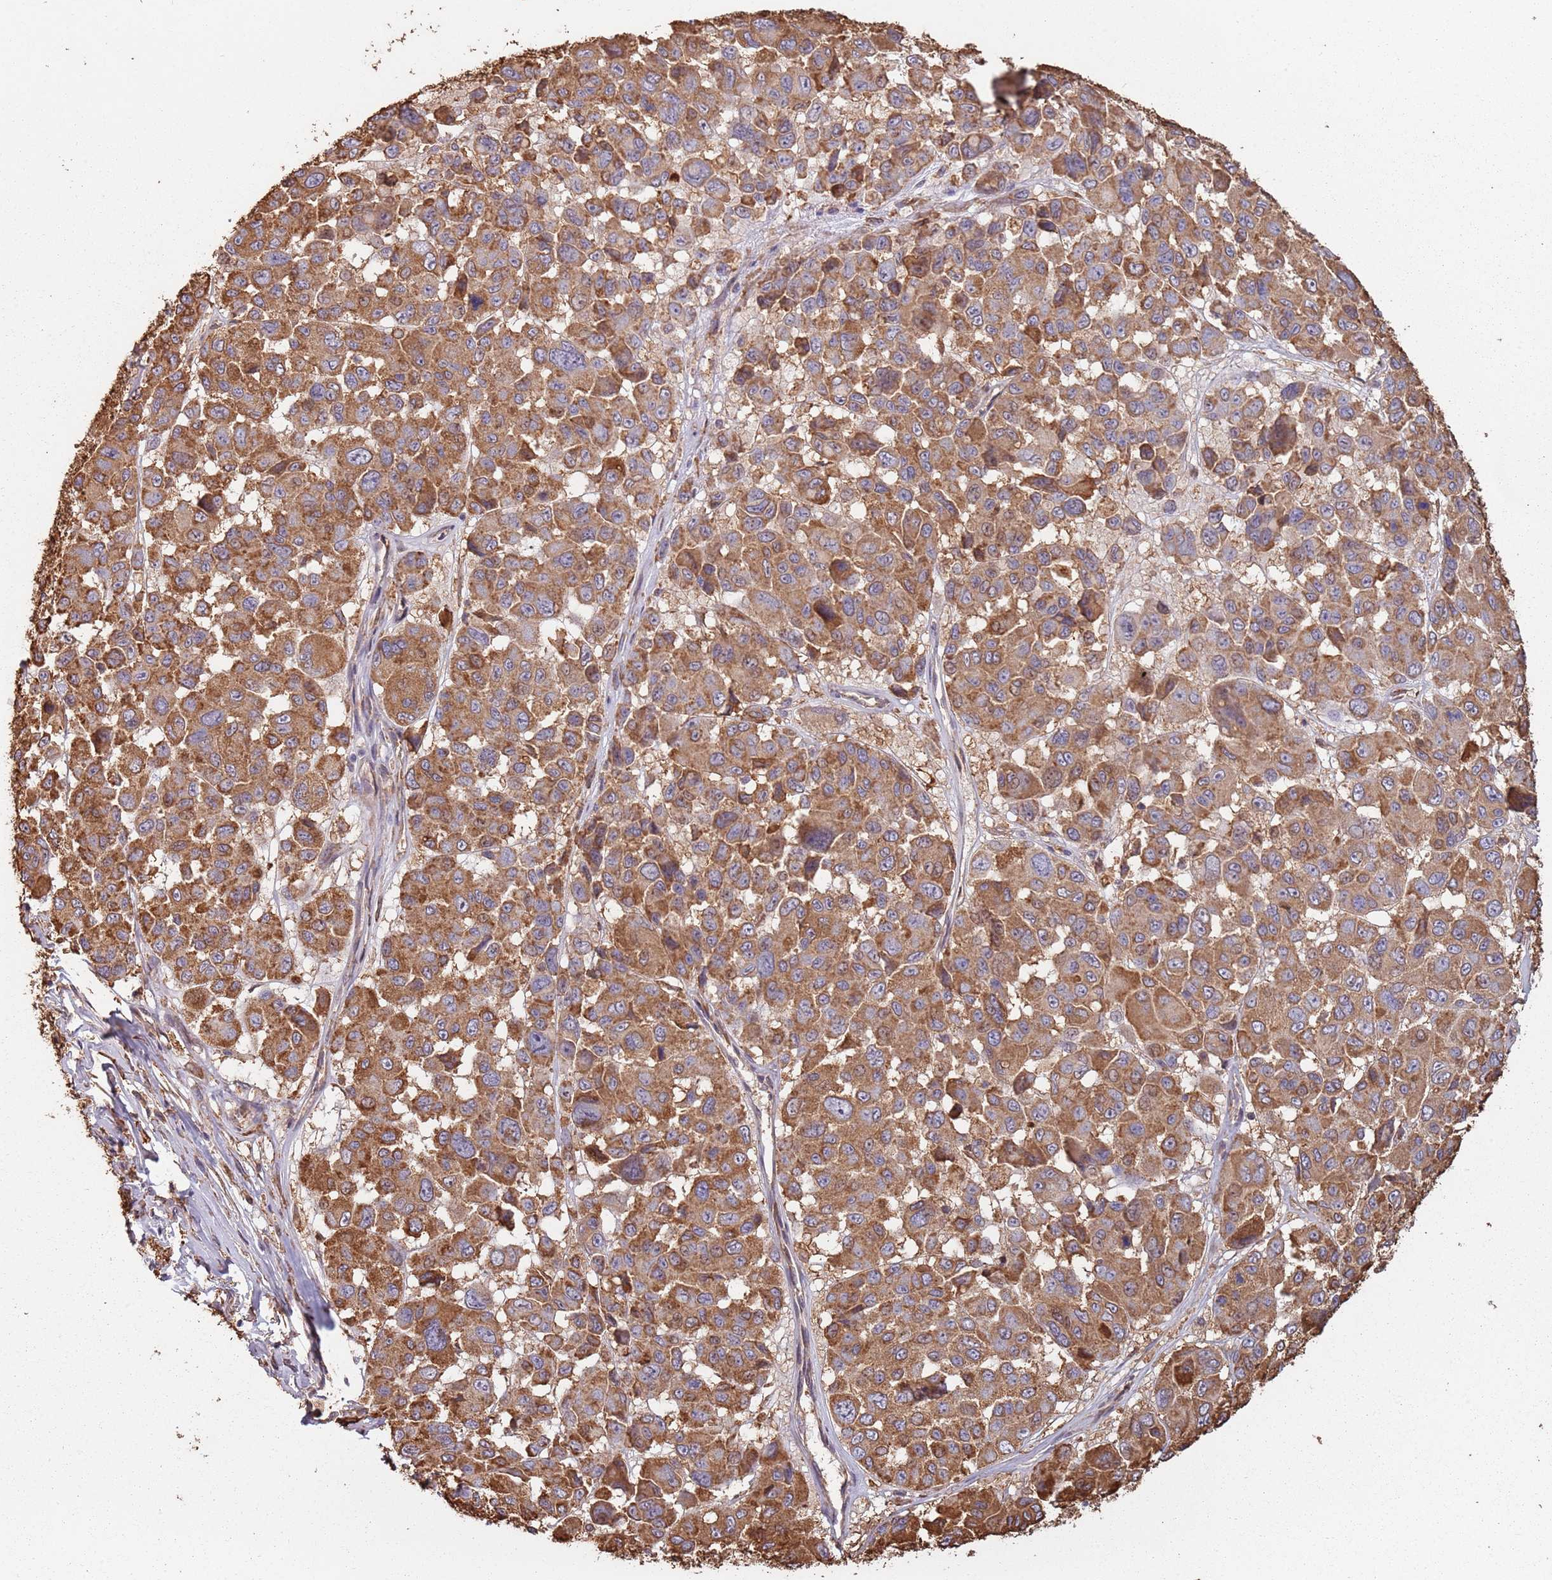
{"staining": {"intensity": "moderate", "quantity": ">75%", "location": "cytoplasmic/membranous"}, "tissue": "melanoma", "cell_type": "Tumor cells", "image_type": "cancer", "snomed": [{"axis": "morphology", "description": "Malignant melanoma, NOS"}, {"axis": "topography", "description": "Skin"}], "caption": "Immunohistochemical staining of malignant melanoma shows medium levels of moderate cytoplasmic/membranous protein positivity in approximately >75% of tumor cells. Using DAB (3,3'-diaminobenzidine) (brown) and hematoxylin (blue) stains, captured at high magnification using brightfield microscopy.", "gene": "ATOSB", "patient": {"sex": "female", "age": 66}}